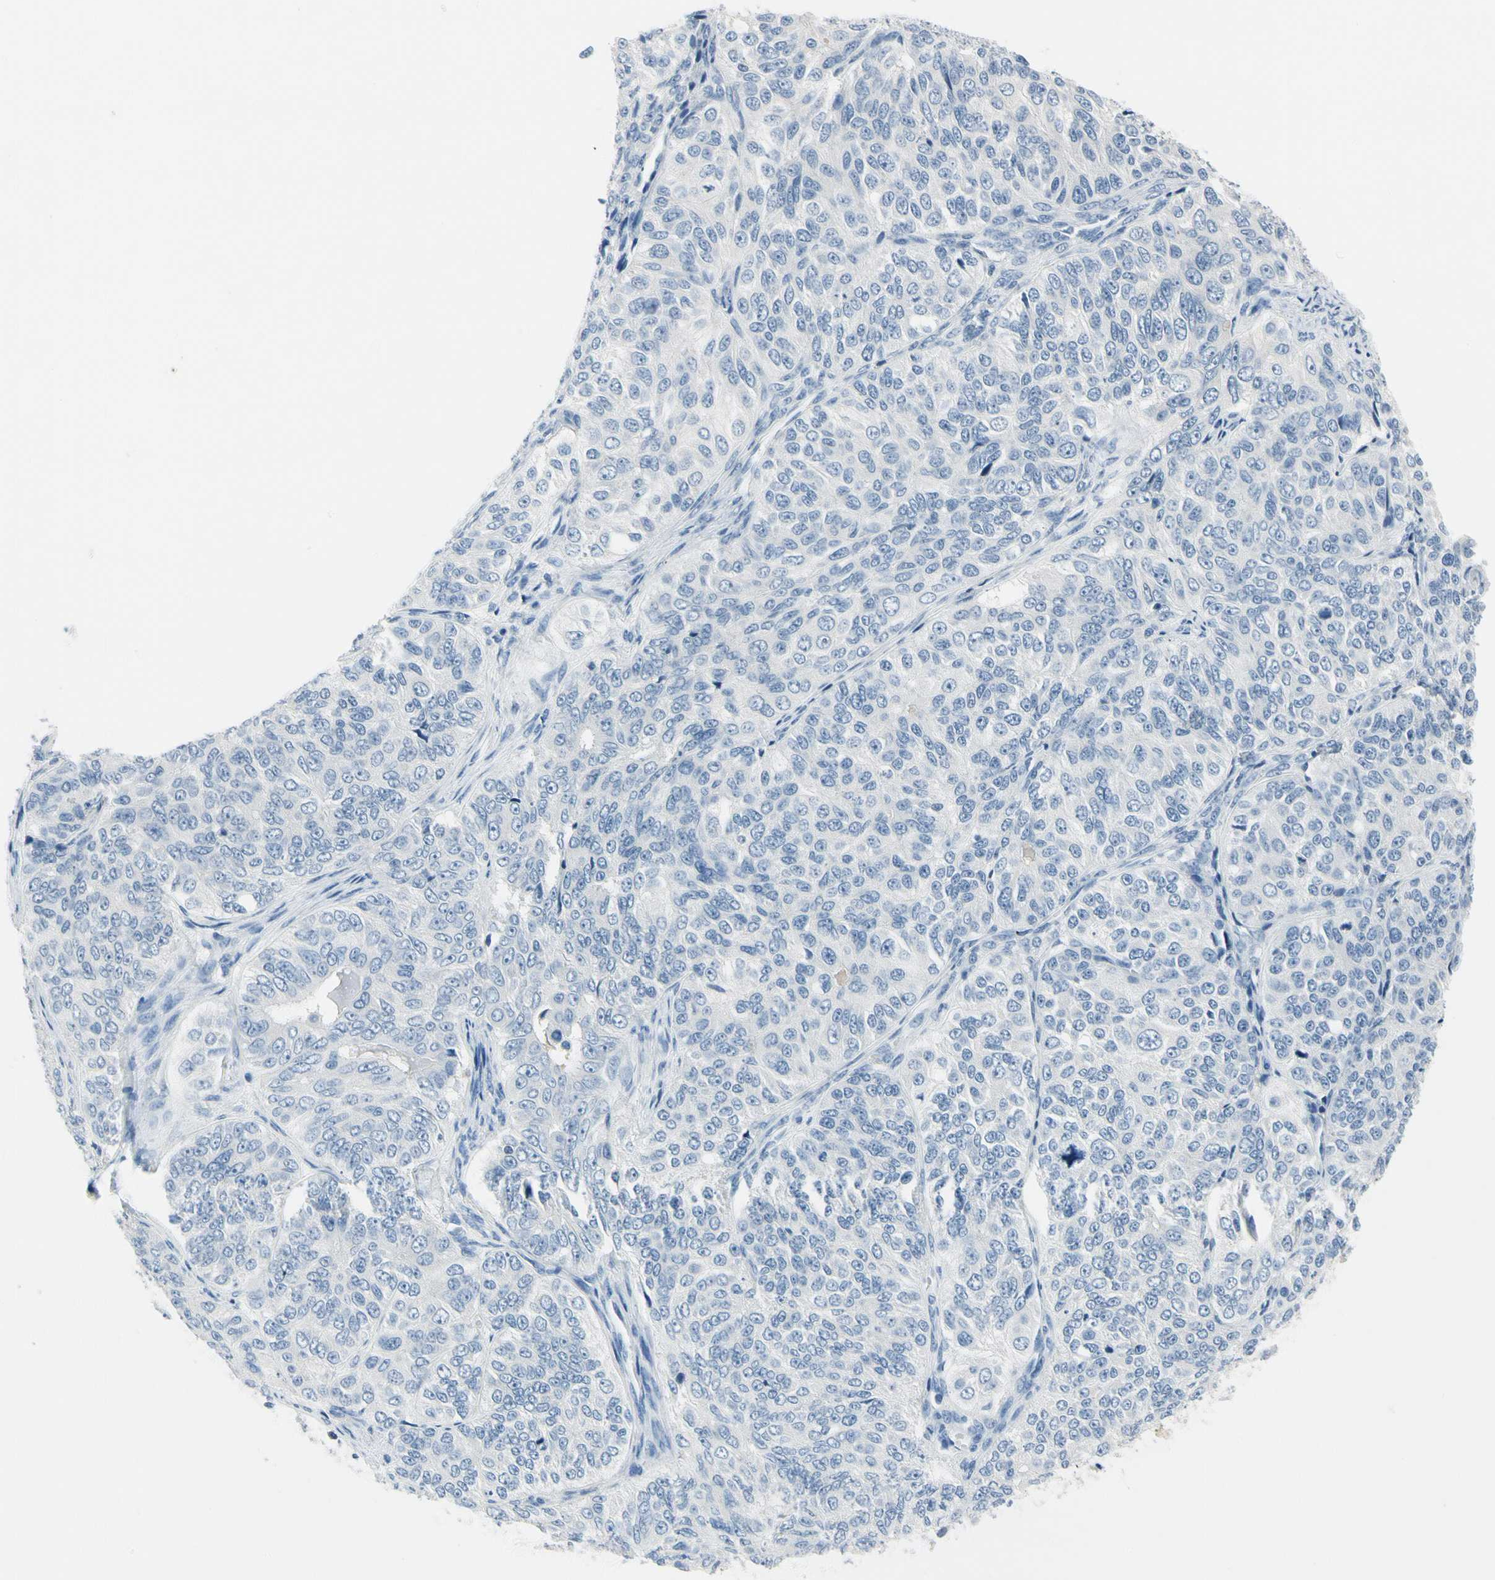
{"staining": {"intensity": "negative", "quantity": "none", "location": "none"}, "tissue": "ovarian cancer", "cell_type": "Tumor cells", "image_type": "cancer", "snomed": [{"axis": "morphology", "description": "Carcinoma, endometroid"}, {"axis": "topography", "description": "Ovary"}], "caption": "This is a photomicrograph of immunohistochemistry (IHC) staining of ovarian endometroid carcinoma, which shows no staining in tumor cells. (IHC, brightfield microscopy, high magnification).", "gene": "NFATC2", "patient": {"sex": "female", "age": 51}}